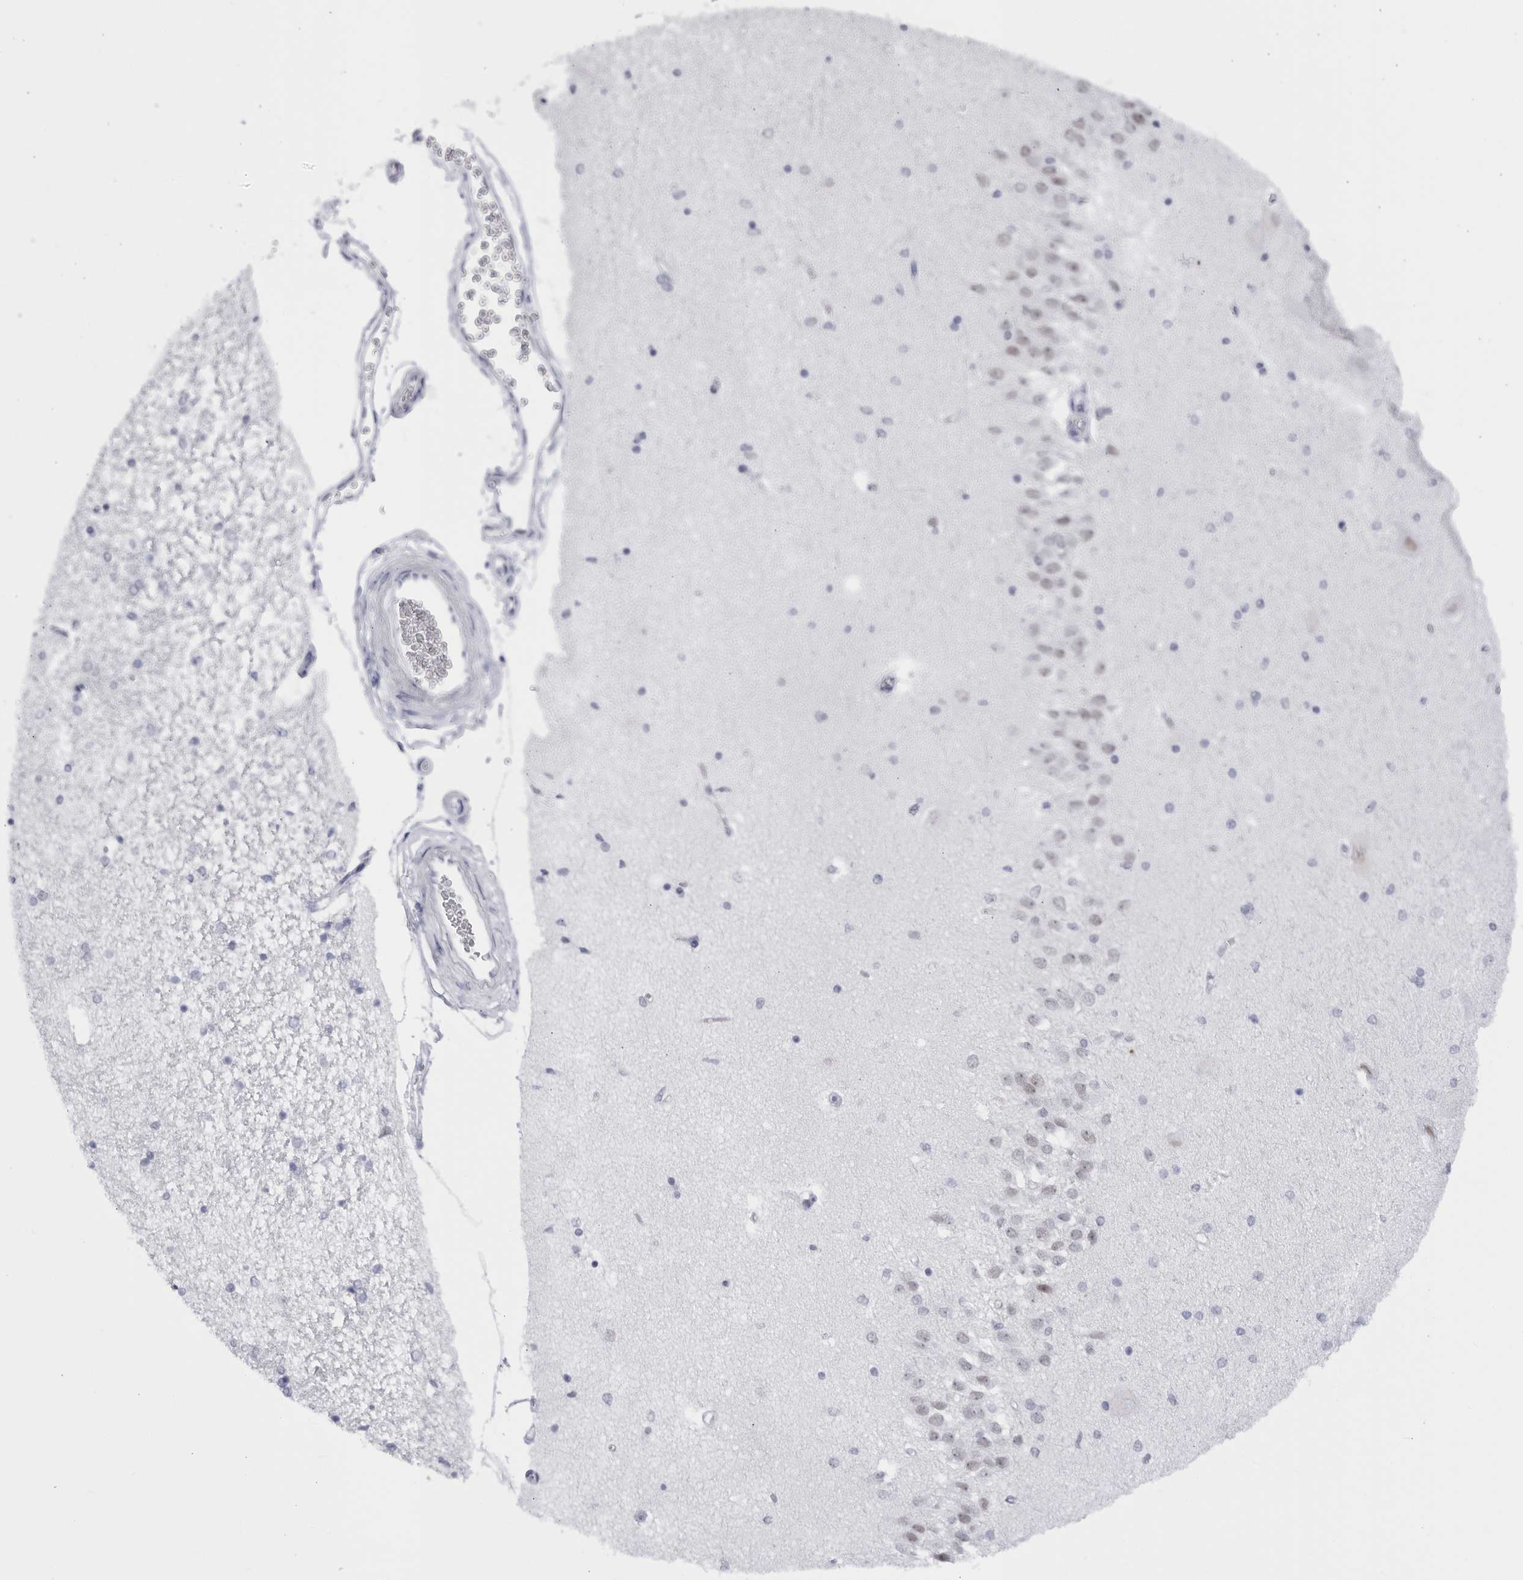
{"staining": {"intensity": "negative", "quantity": "none", "location": "none"}, "tissue": "hippocampus", "cell_type": "Glial cells", "image_type": "normal", "snomed": [{"axis": "morphology", "description": "Normal tissue, NOS"}, {"axis": "topography", "description": "Hippocampus"}], "caption": "This is an IHC micrograph of unremarkable hippocampus. There is no staining in glial cells.", "gene": "CCDC181", "patient": {"sex": "female", "age": 54}}